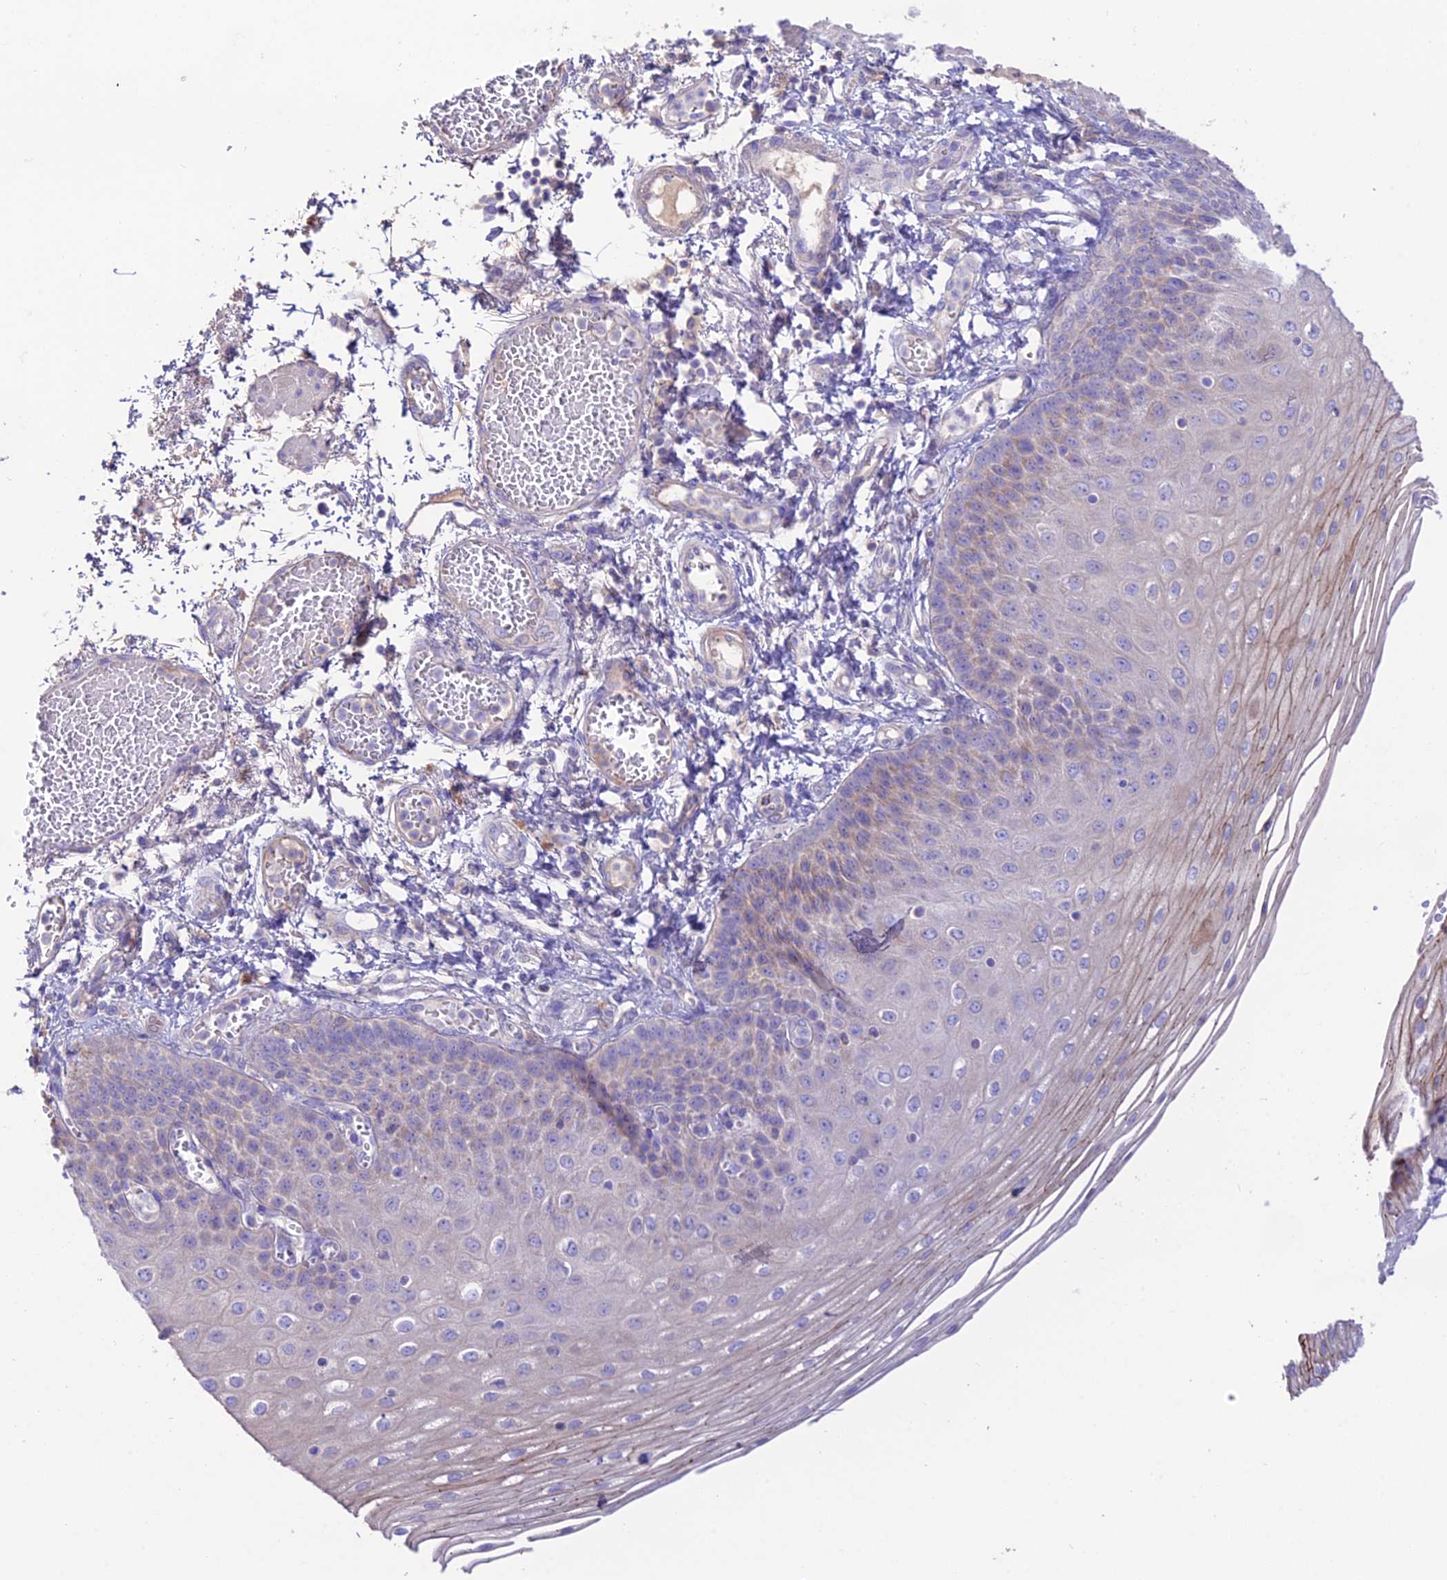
{"staining": {"intensity": "moderate", "quantity": "<25%", "location": "cytoplasmic/membranous"}, "tissue": "esophagus", "cell_type": "Squamous epithelial cells", "image_type": "normal", "snomed": [{"axis": "morphology", "description": "Normal tissue, NOS"}, {"axis": "topography", "description": "Esophagus"}], "caption": "Immunohistochemistry of normal human esophagus demonstrates low levels of moderate cytoplasmic/membranous positivity in approximately <25% of squamous epithelial cells.", "gene": "NLRP9", "patient": {"sex": "male", "age": 81}}